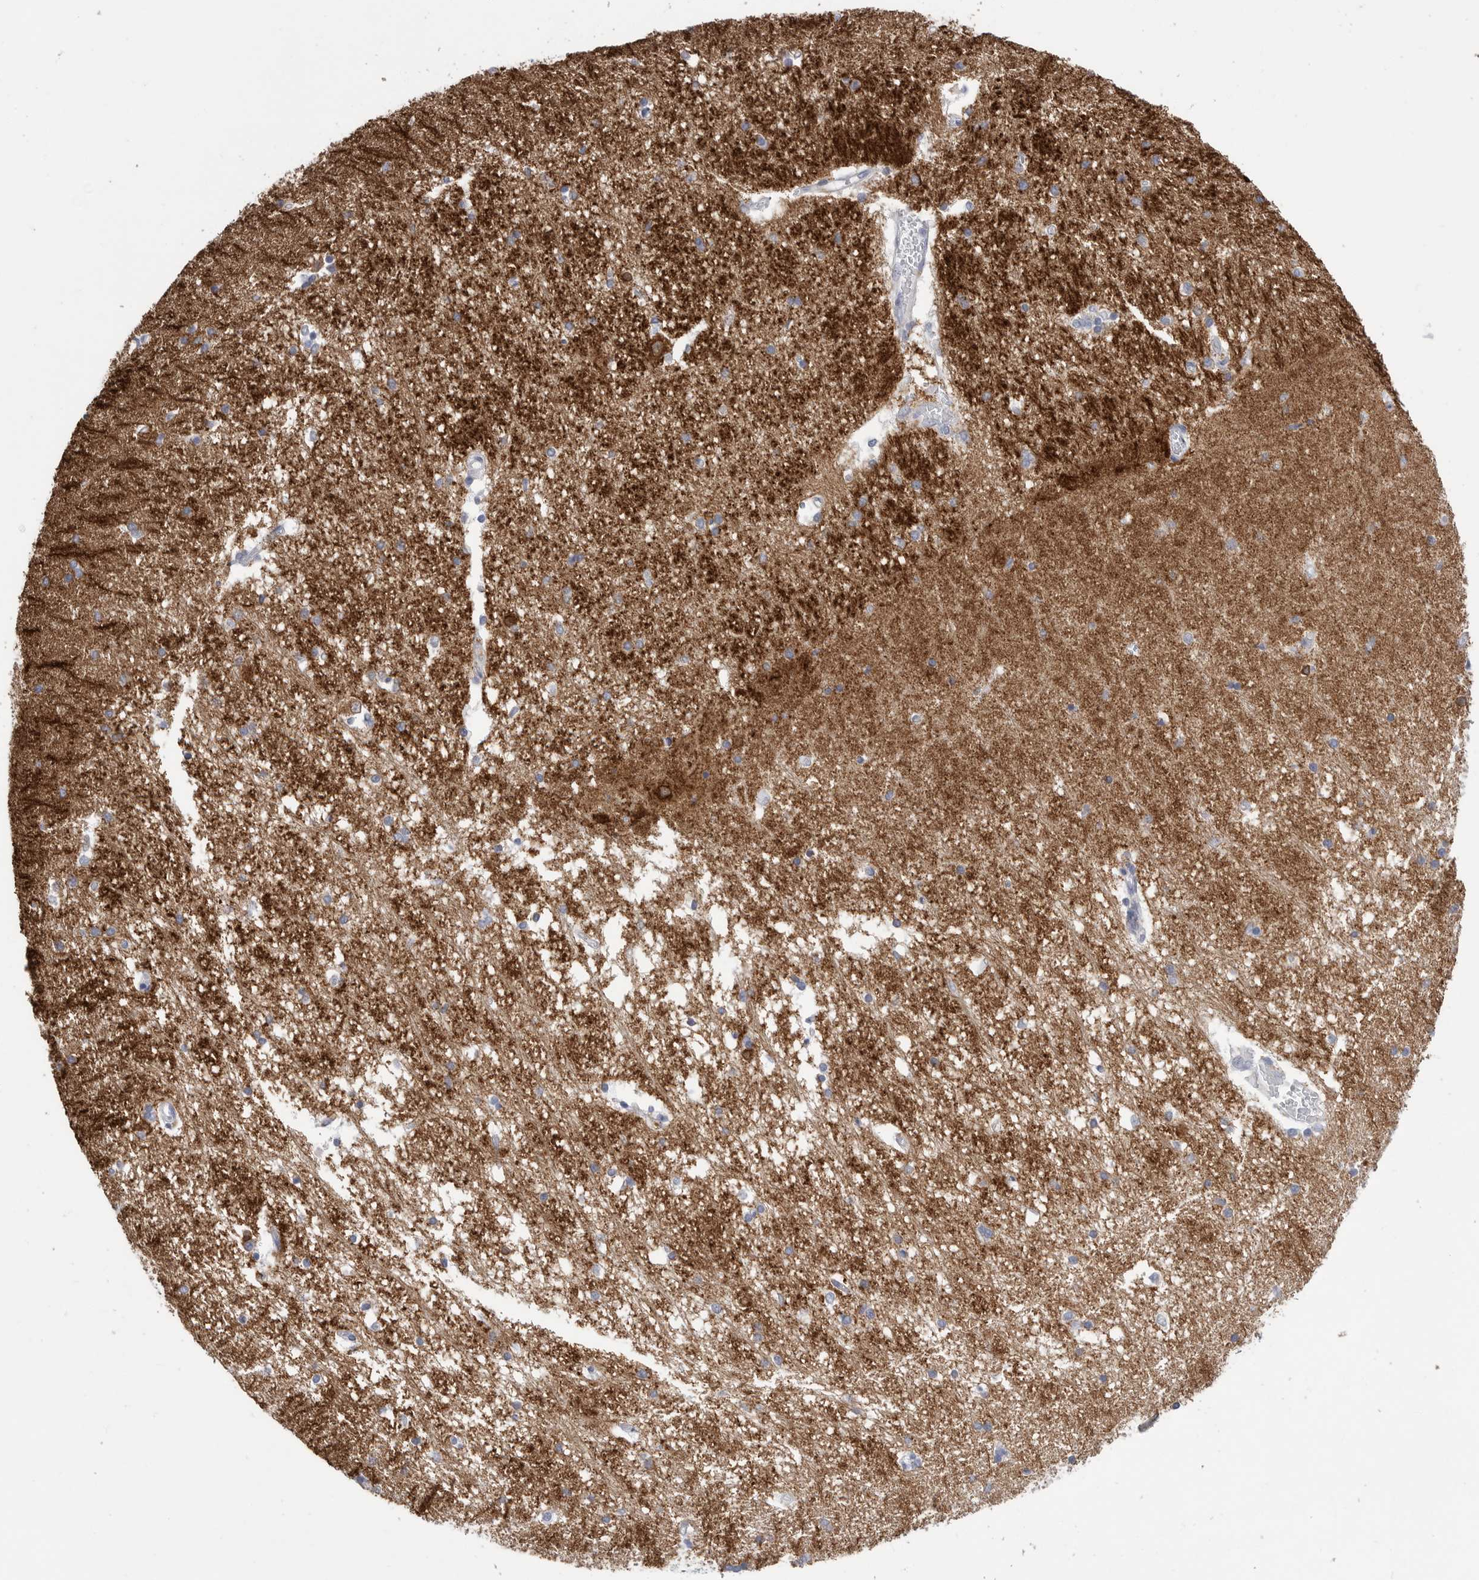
{"staining": {"intensity": "negative", "quantity": "none", "location": "none"}, "tissue": "hippocampus", "cell_type": "Glial cells", "image_type": "normal", "snomed": [{"axis": "morphology", "description": "Normal tissue, NOS"}, {"axis": "topography", "description": "Hippocampus"}], "caption": "DAB immunohistochemical staining of benign human hippocampus shows no significant staining in glial cells. (DAB immunohistochemistry (IHC), high magnification).", "gene": "CAMK2B", "patient": {"sex": "male", "age": 45}}